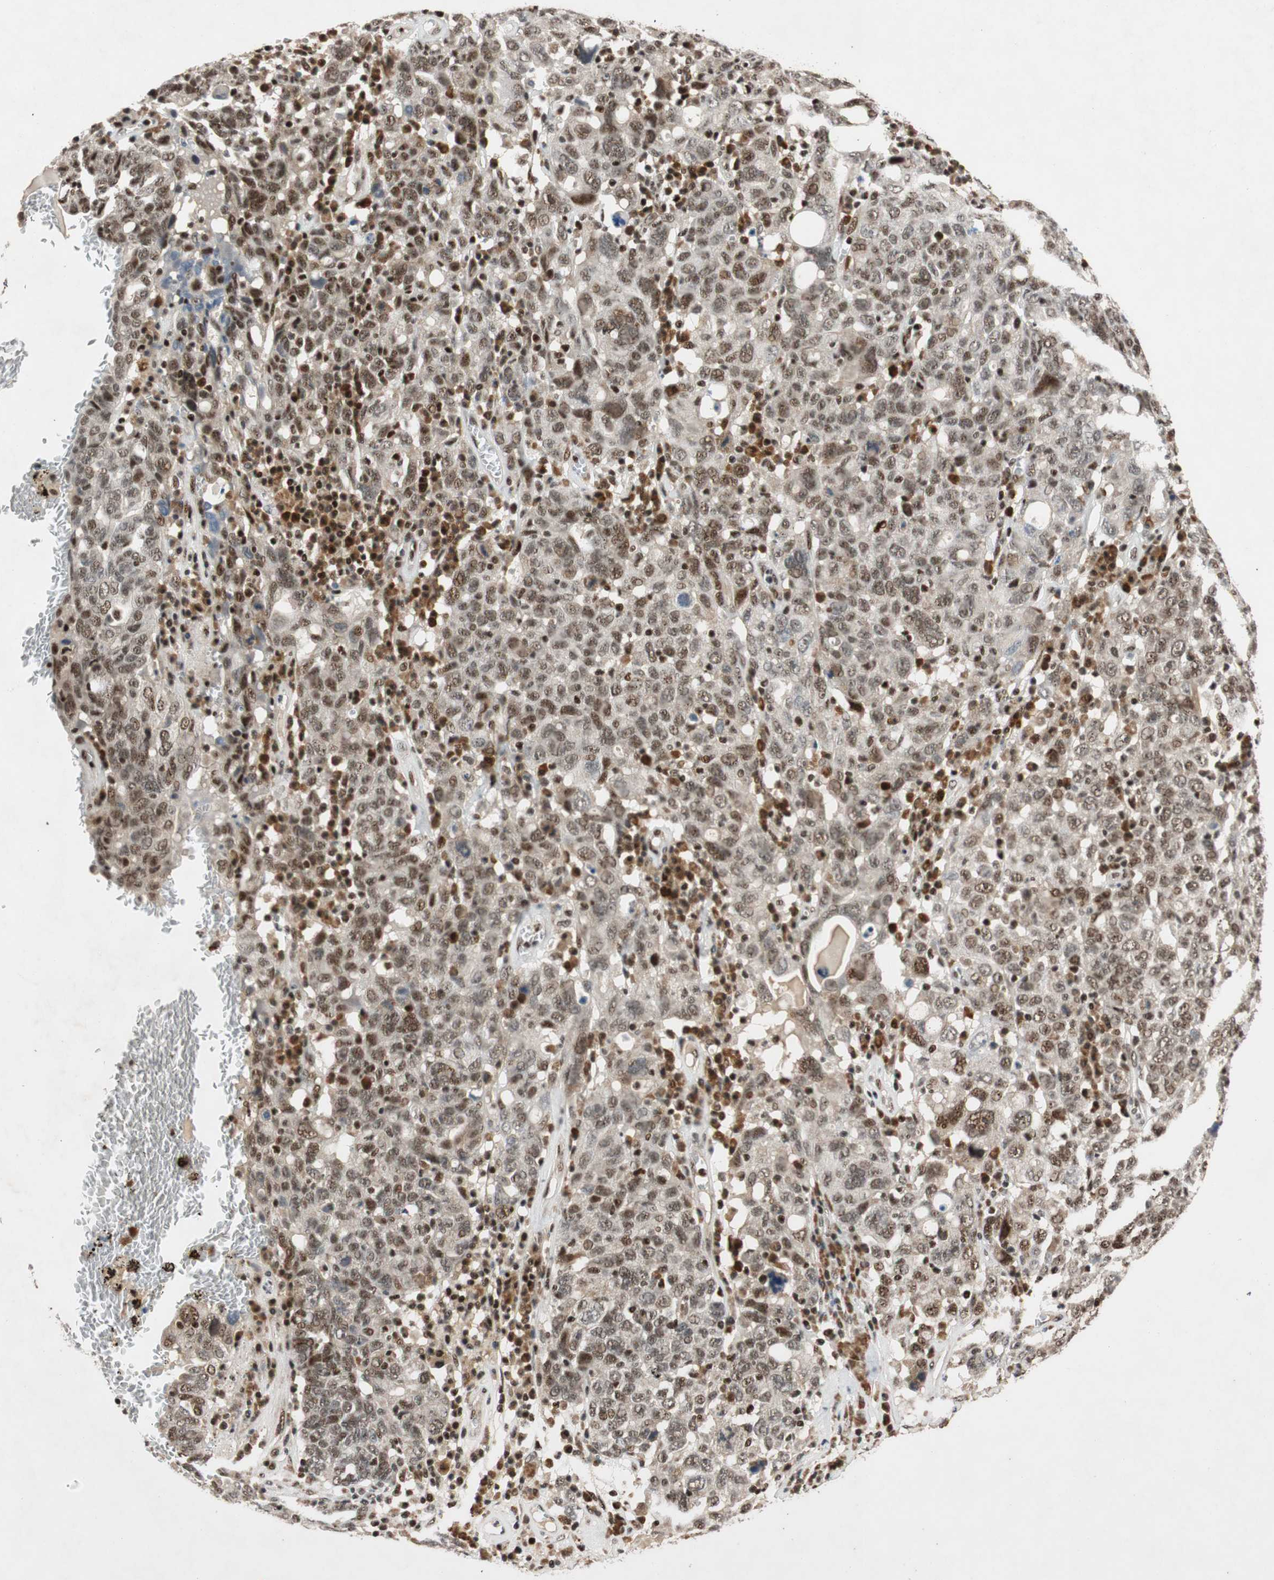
{"staining": {"intensity": "weak", "quantity": ">75%", "location": "nuclear"}, "tissue": "ovarian cancer", "cell_type": "Tumor cells", "image_type": "cancer", "snomed": [{"axis": "morphology", "description": "Carcinoma, endometroid"}, {"axis": "topography", "description": "Ovary"}], "caption": "The micrograph reveals a brown stain indicating the presence of a protein in the nuclear of tumor cells in endometroid carcinoma (ovarian). (DAB (3,3'-diaminobenzidine) IHC, brown staining for protein, blue staining for nuclei).", "gene": "NCBP3", "patient": {"sex": "female", "age": 62}}